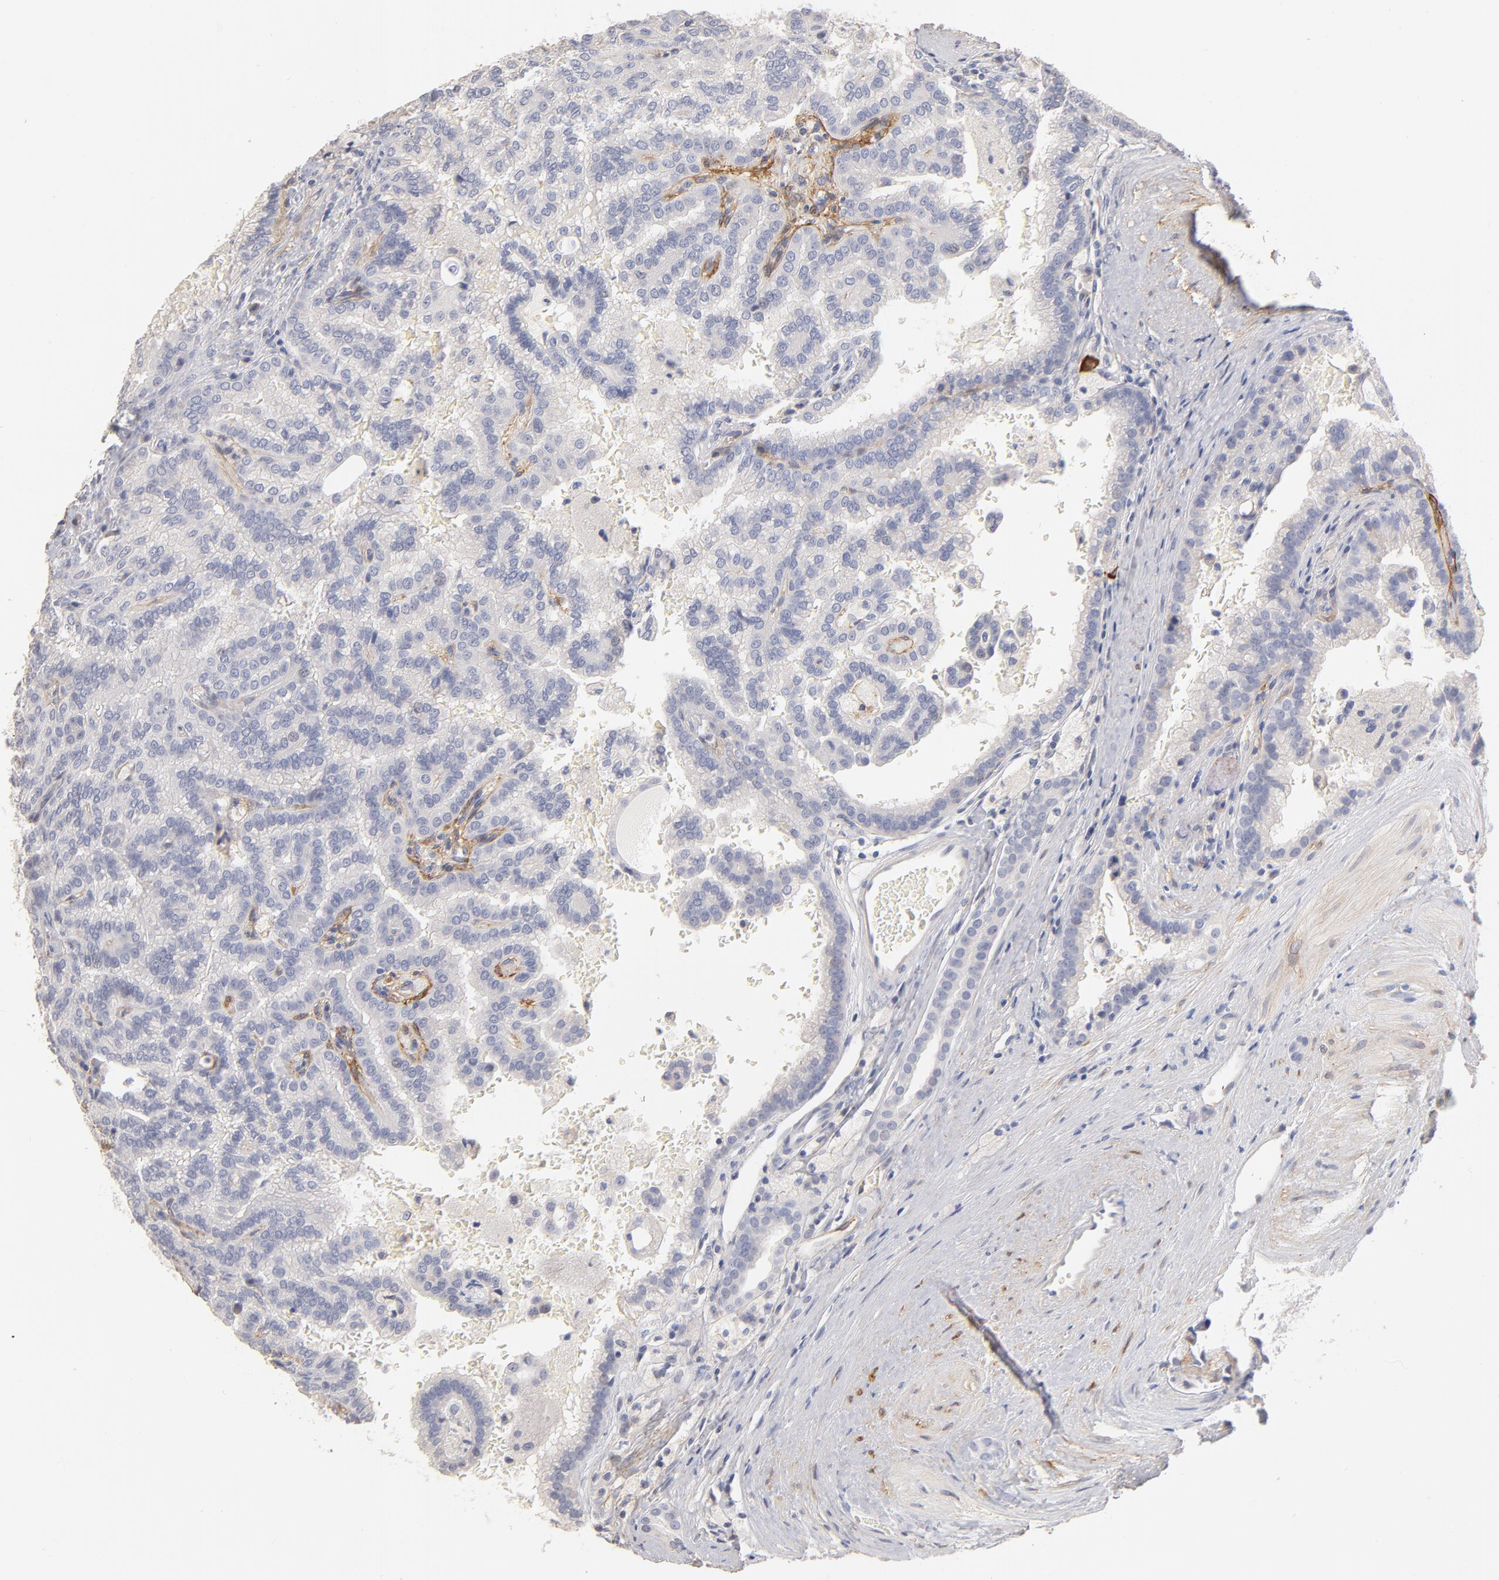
{"staining": {"intensity": "negative", "quantity": "none", "location": "none"}, "tissue": "renal cancer", "cell_type": "Tumor cells", "image_type": "cancer", "snomed": [{"axis": "morphology", "description": "Adenocarcinoma, NOS"}, {"axis": "topography", "description": "Kidney"}], "caption": "IHC of human renal cancer (adenocarcinoma) displays no staining in tumor cells.", "gene": "ITGA8", "patient": {"sex": "male", "age": 61}}